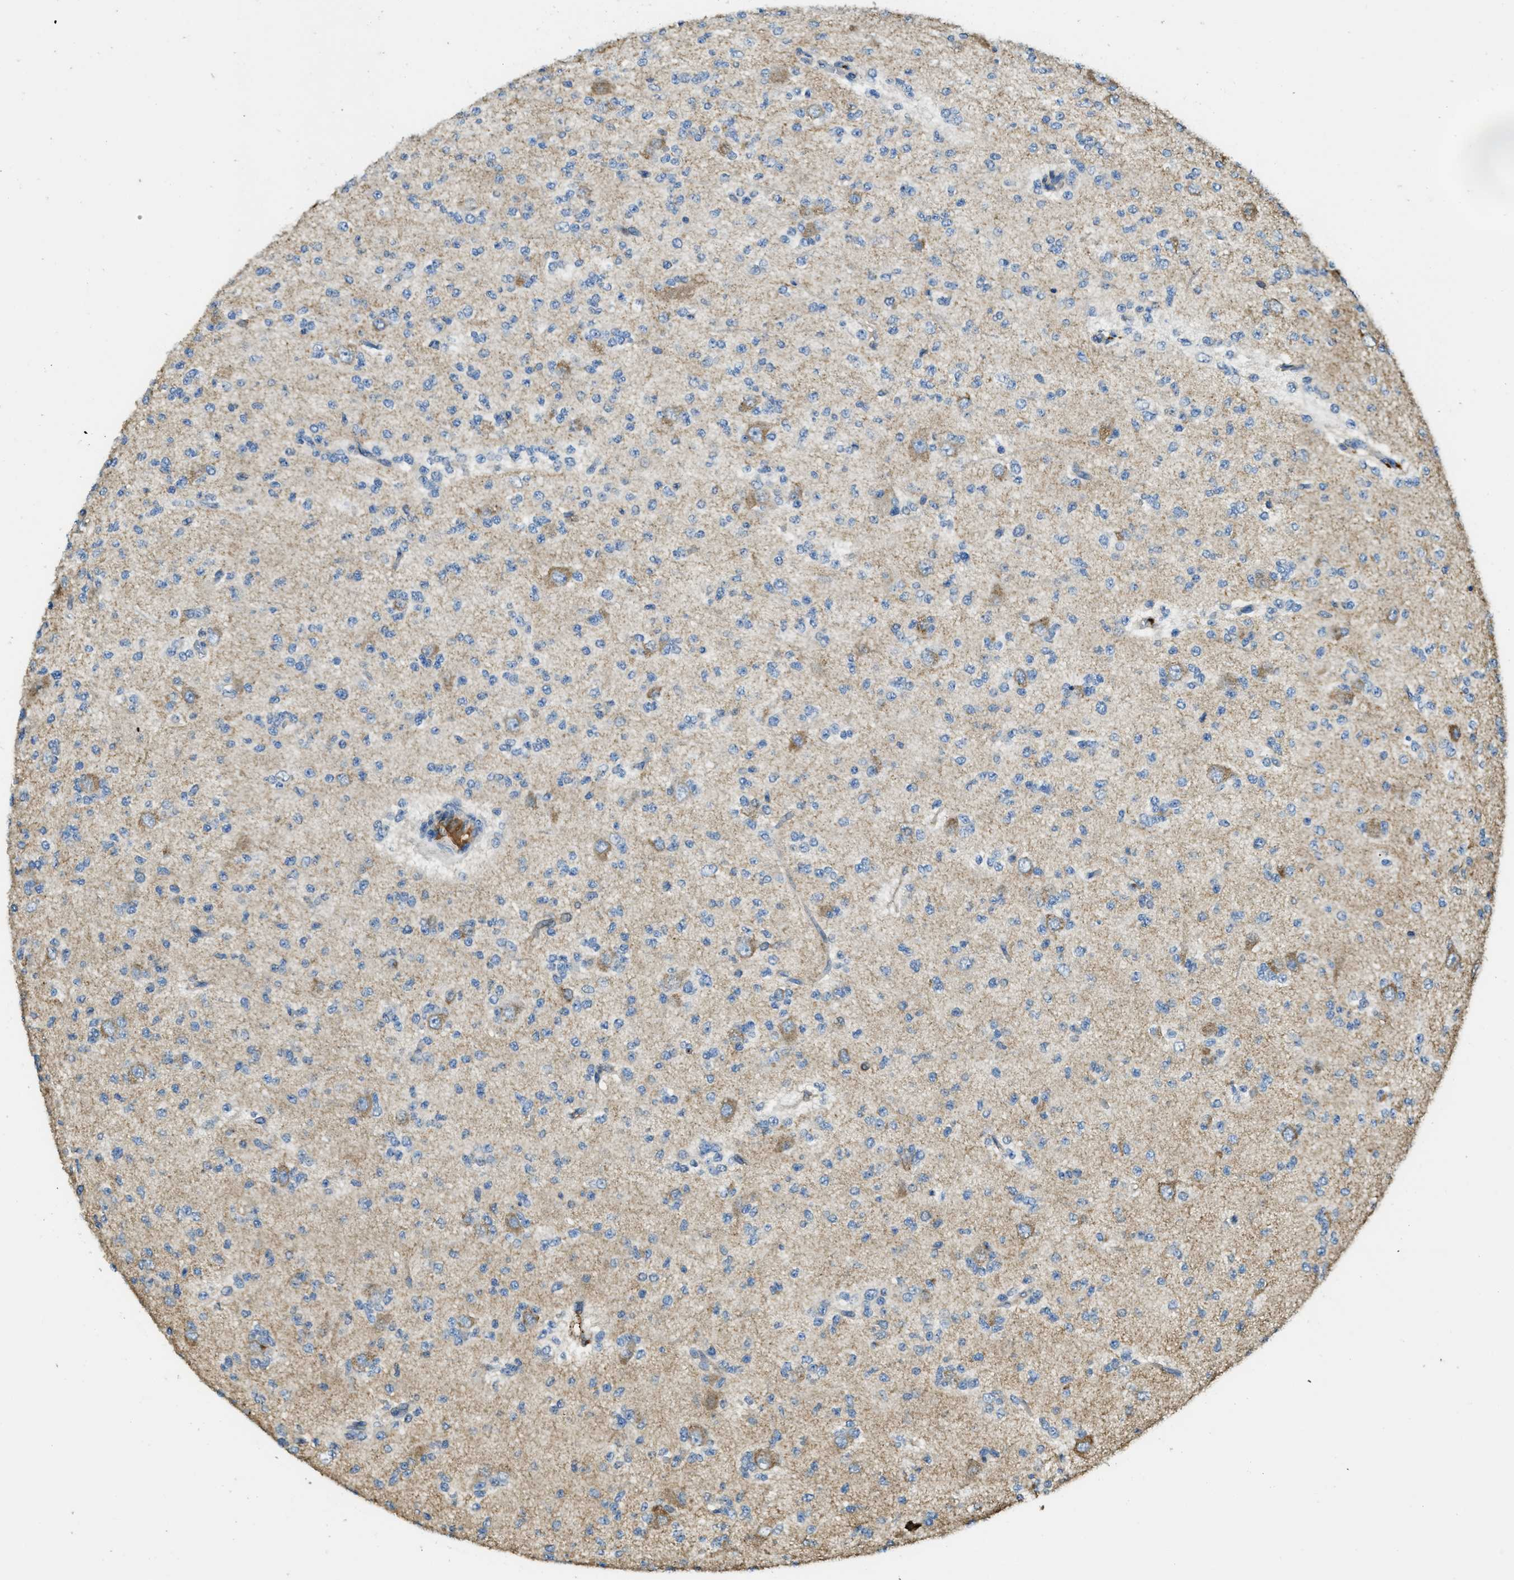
{"staining": {"intensity": "moderate", "quantity": "<25%", "location": "cytoplasmic/membranous"}, "tissue": "glioma", "cell_type": "Tumor cells", "image_type": "cancer", "snomed": [{"axis": "morphology", "description": "Glioma, malignant, Low grade"}, {"axis": "topography", "description": "Brain"}], "caption": "There is low levels of moderate cytoplasmic/membranous staining in tumor cells of malignant low-grade glioma, as demonstrated by immunohistochemical staining (brown color).", "gene": "RIPK2", "patient": {"sex": "male", "age": 38}}